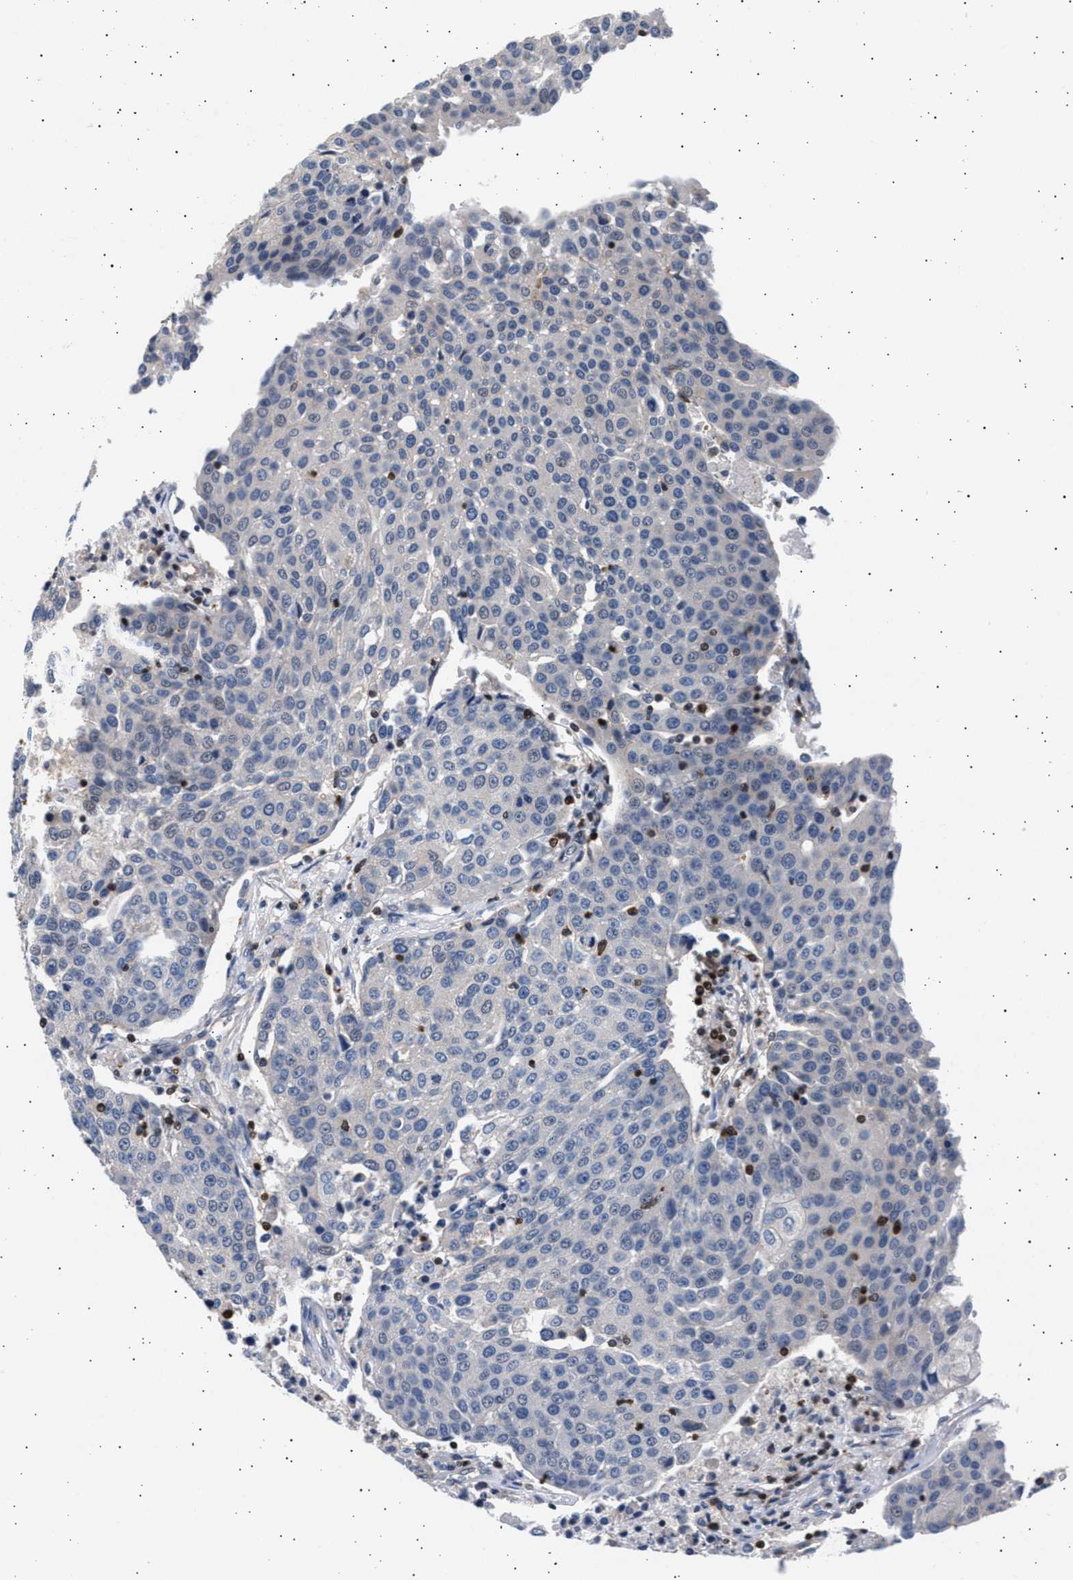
{"staining": {"intensity": "negative", "quantity": "none", "location": "none"}, "tissue": "urothelial cancer", "cell_type": "Tumor cells", "image_type": "cancer", "snomed": [{"axis": "morphology", "description": "Urothelial carcinoma, High grade"}, {"axis": "topography", "description": "Urinary bladder"}], "caption": "An IHC micrograph of urothelial cancer is shown. There is no staining in tumor cells of urothelial cancer. (Immunohistochemistry (ihc), brightfield microscopy, high magnification).", "gene": "GRAP2", "patient": {"sex": "female", "age": 85}}